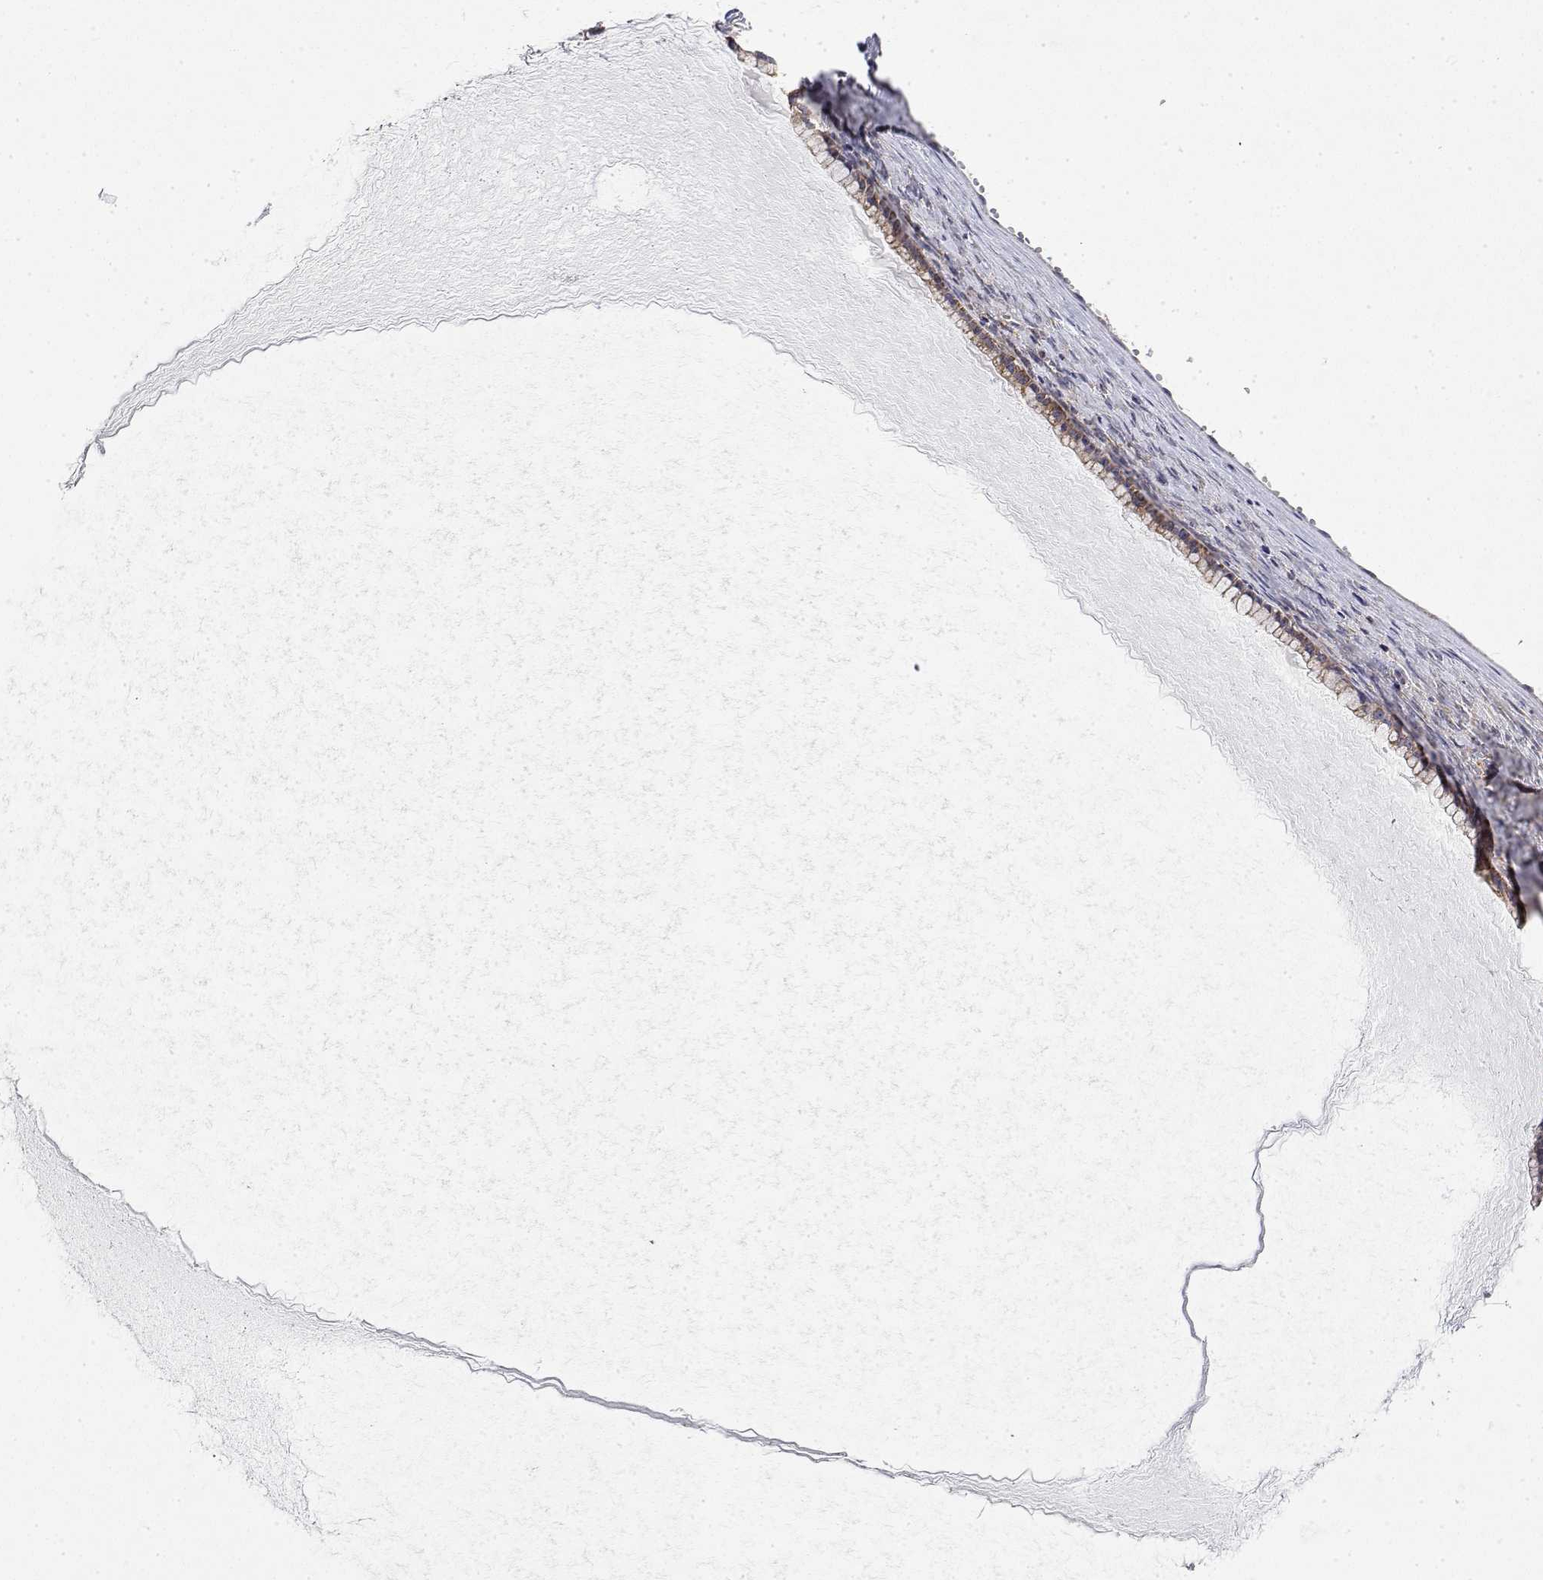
{"staining": {"intensity": "weak", "quantity": "25%-75%", "location": "cytoplasmic/membranous"}, "tissue": "ovarian cancer", "cell_type": "Tumor cells", "image_type": "cancer", "snomed": [{"axis": "morphology", "description": "Cystadenocarcinoma, mucinous, NOS"}, {"axis": "topography", "description": "Ovary"}], "caption": "Immunohistochemistry (IHC) (DAB (3,3'-diaminobenzidine)) staining of ovarian mucinous cystadenocarcinoma exhibits weak cytoplasmic/membranous protein expression in approximately 25%-75% of tumor cells.", "gene": "GADD45GIP1", "patient": {"sex": "female", "age": 41}}